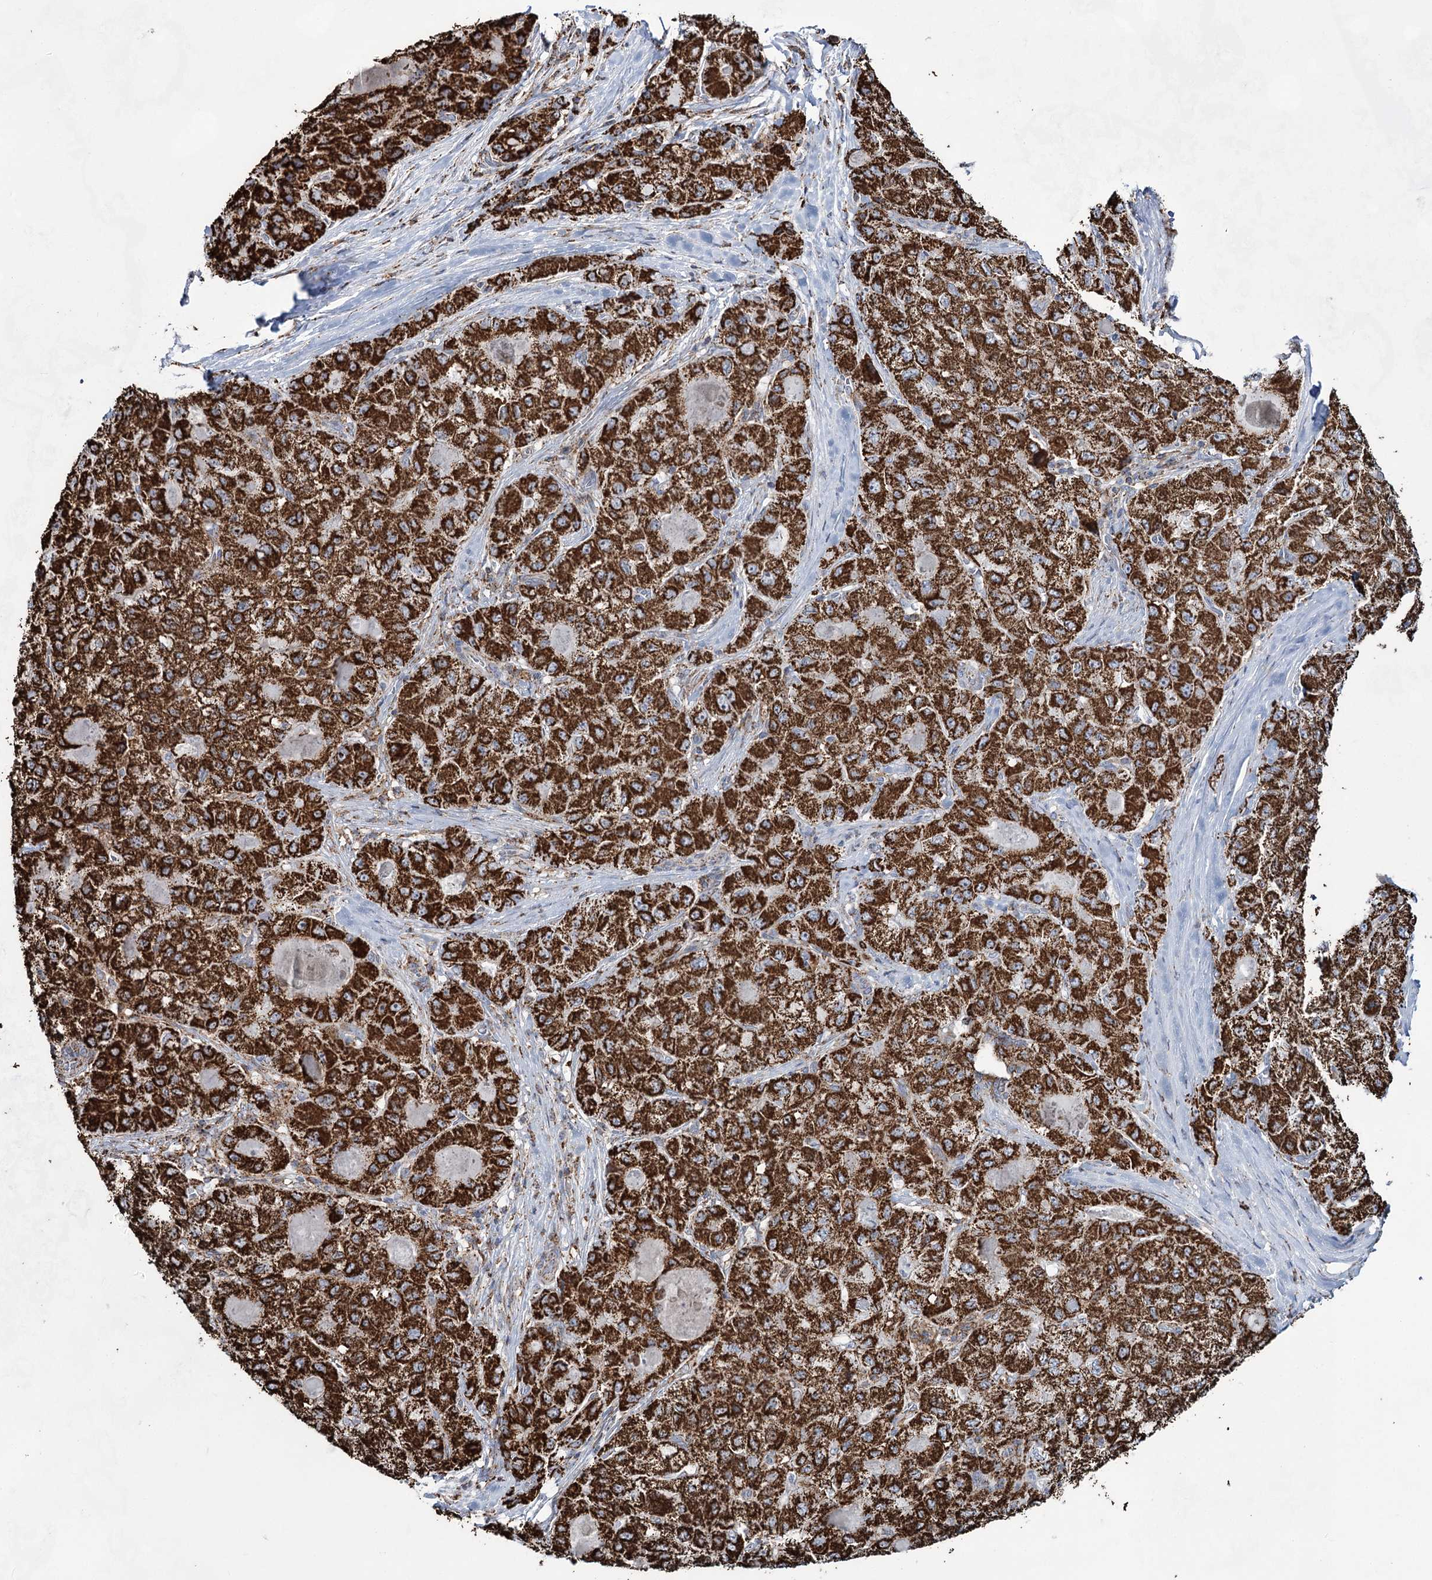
{"staining": {"intensity": "strong", "quantity": ">75%", "location": "cytoplasmic/membranous"}, "tissue": "liver cancer", "cell_type": "Tumor cells", "image_type": "cancer", "snomed": [{"axis": "morphology", "description": "Carcinoma, Hepatocellular, NOS"}, {"axis": "topography", "description": "Liver"}], "caption": "Immunohistochemical staining of human hepatocellular carcinoma (liver) reveals high levels of strong cytoplasmic/membranous protein positivity in about >75% of tumor cells.", "gene": "CWF19L1", "patient": {"sex": "male", "age": 80}}